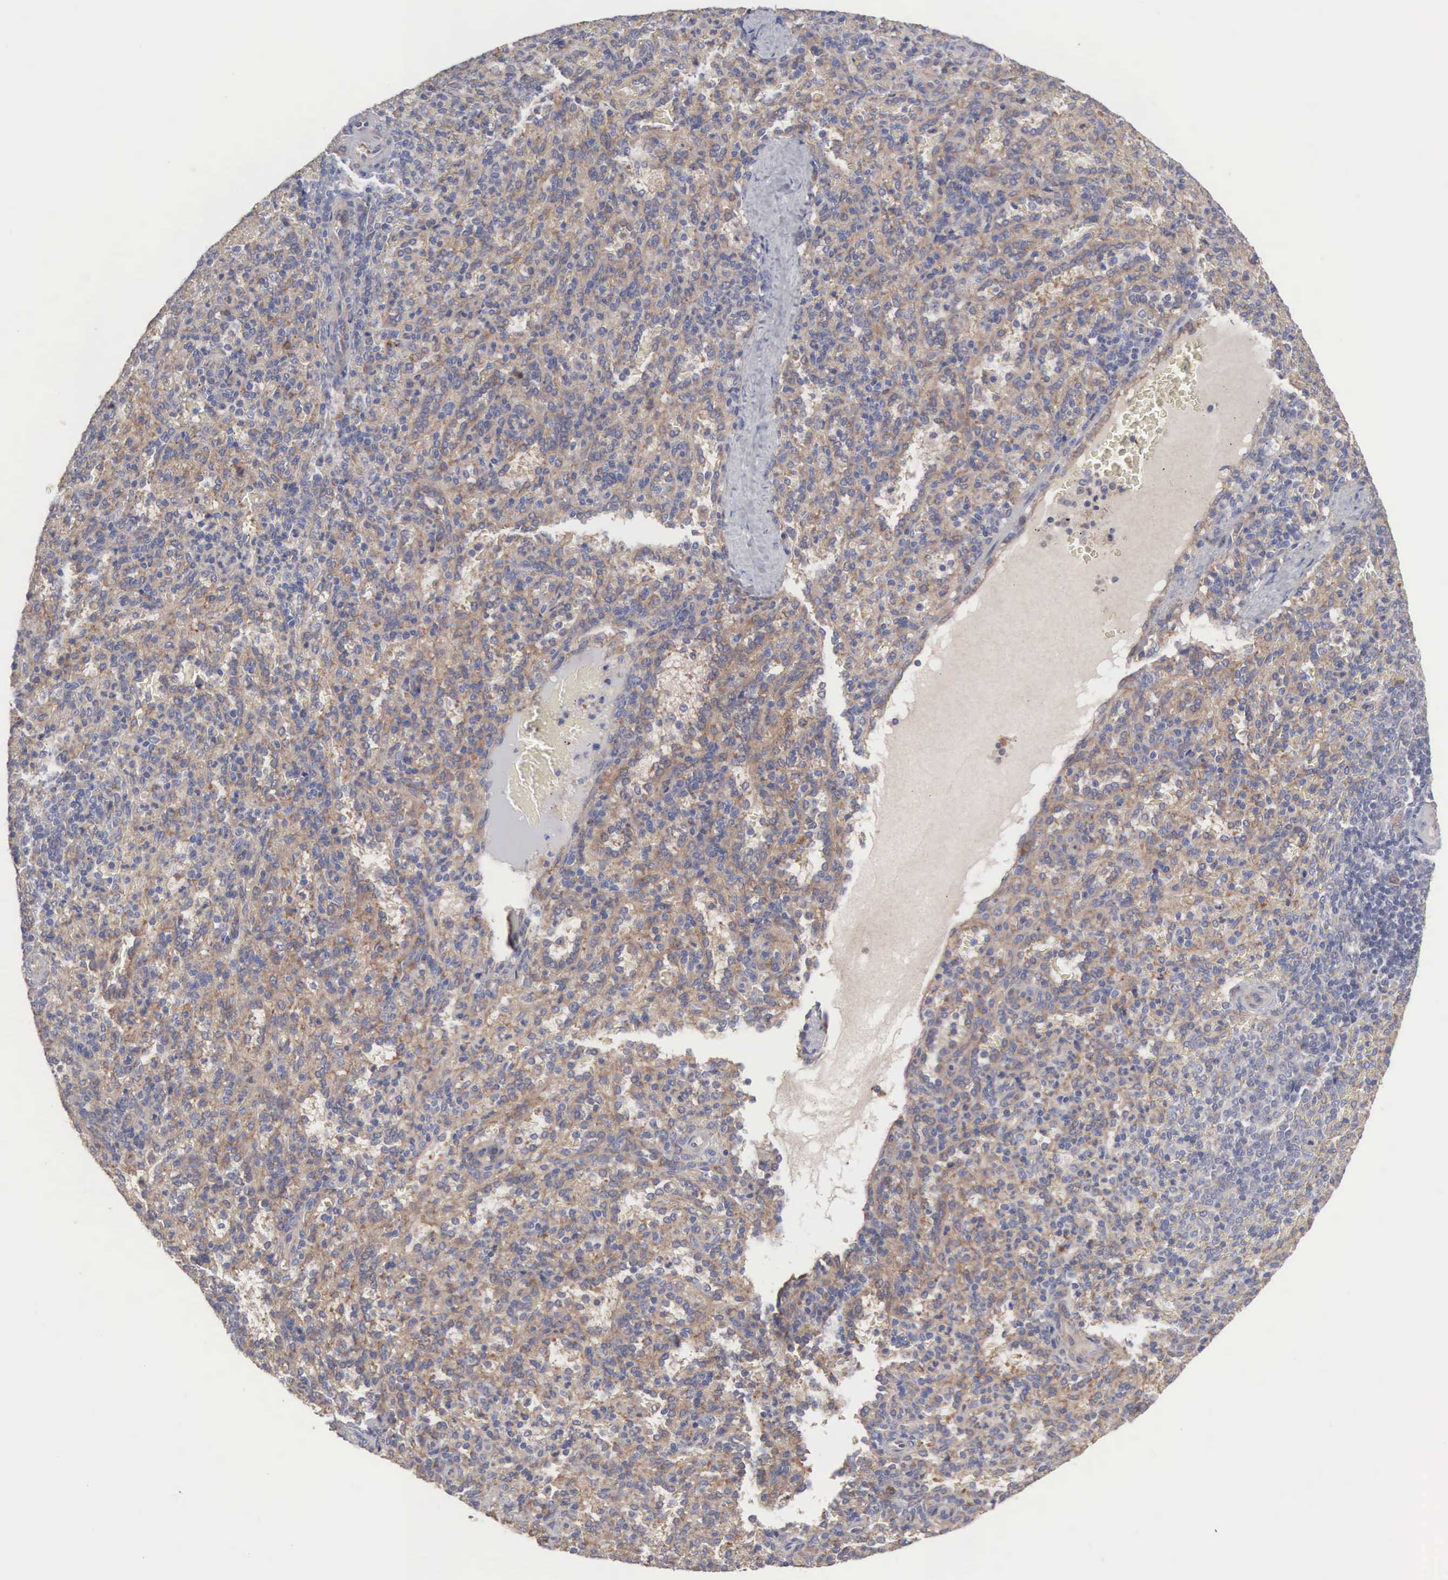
{"staining": {"intensity": "weak", "quantity": "25%-75%", "location": "cytoplasmic/membranous"}, "tissue": "spleen", "cell_type": "Cells in red pulp", "image_type": "normal", "snomed": [{"axis": "morphology", "description": "Normal tissue, NOS"}, {"axis": "topography", "description": "Spleen"}], "caption": "Immunohistochemical staining of unremarkable spleen reveals 25%-75% levels of weak cytoplasmic/membranous protein staining in approximately 25%-75% of cells in red pulp.", "gene": "INF2", "patient": {"sex": "female", "age": 21}}